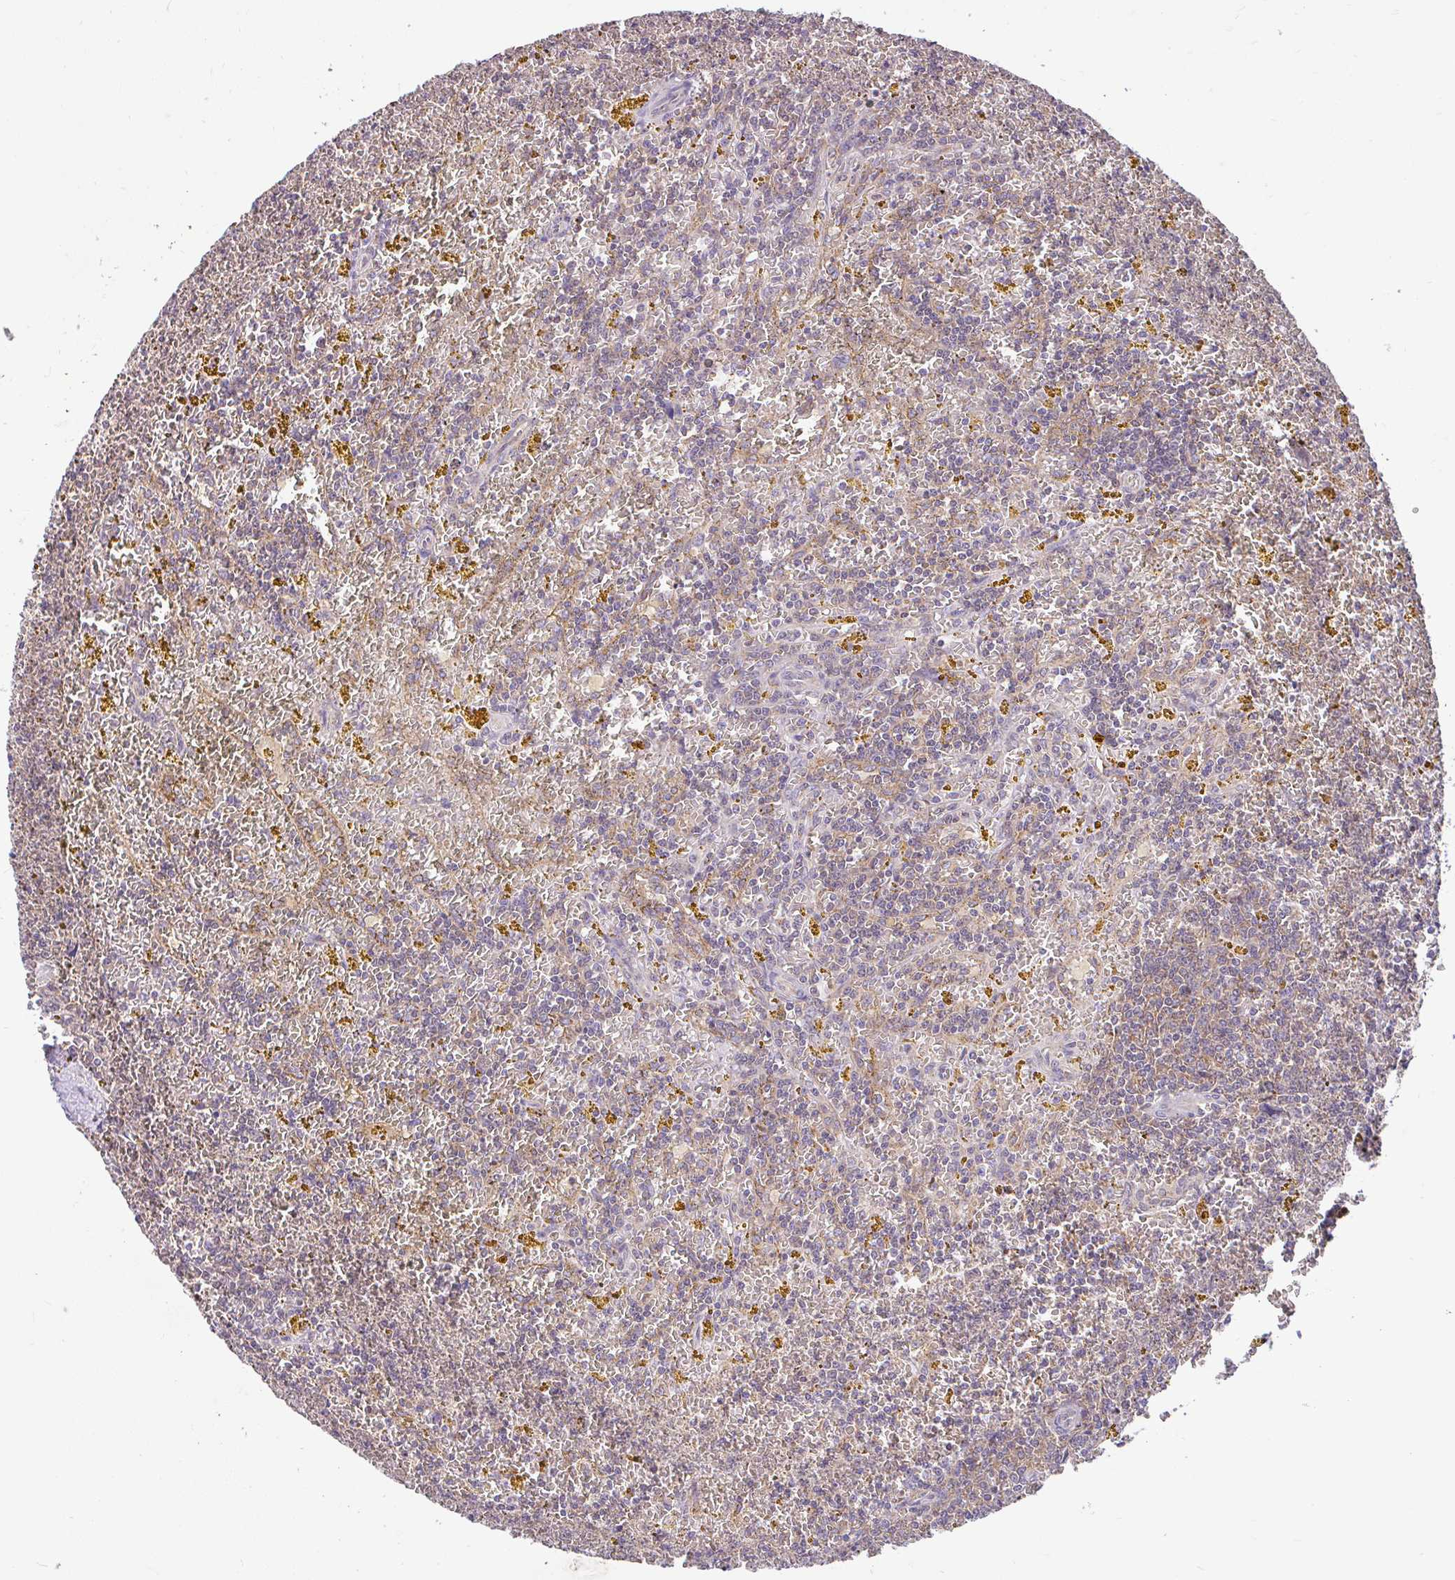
{"staining": {"intensity": "moderate", "quantity": ">75%", "location": "cytoplasmic/membranous"}, "tissue": "lymphoma", "cell_type": "Tumor cells", "image_type": "cancer", "snomed": [{"axis": "morphology", "description": "Malignant lymphoma, non-Hodgkin's type, Low grade"}, {"axis": "topography", "description": "Spleen"}, {"axis": "topography", "description": "Lymph node"}], "caption": "Immunohistochemistry (DAB (3,3'-diaminobenzidine)) staining of malignant lymphoma, non-Hodgkin's type (low-grade) reveals moderate cytoplasmic/membranous protein positivity in approximately >75% of tumor cells.", "gene": "RALBP1", "patient": {"sex": "female", "age": 66}}